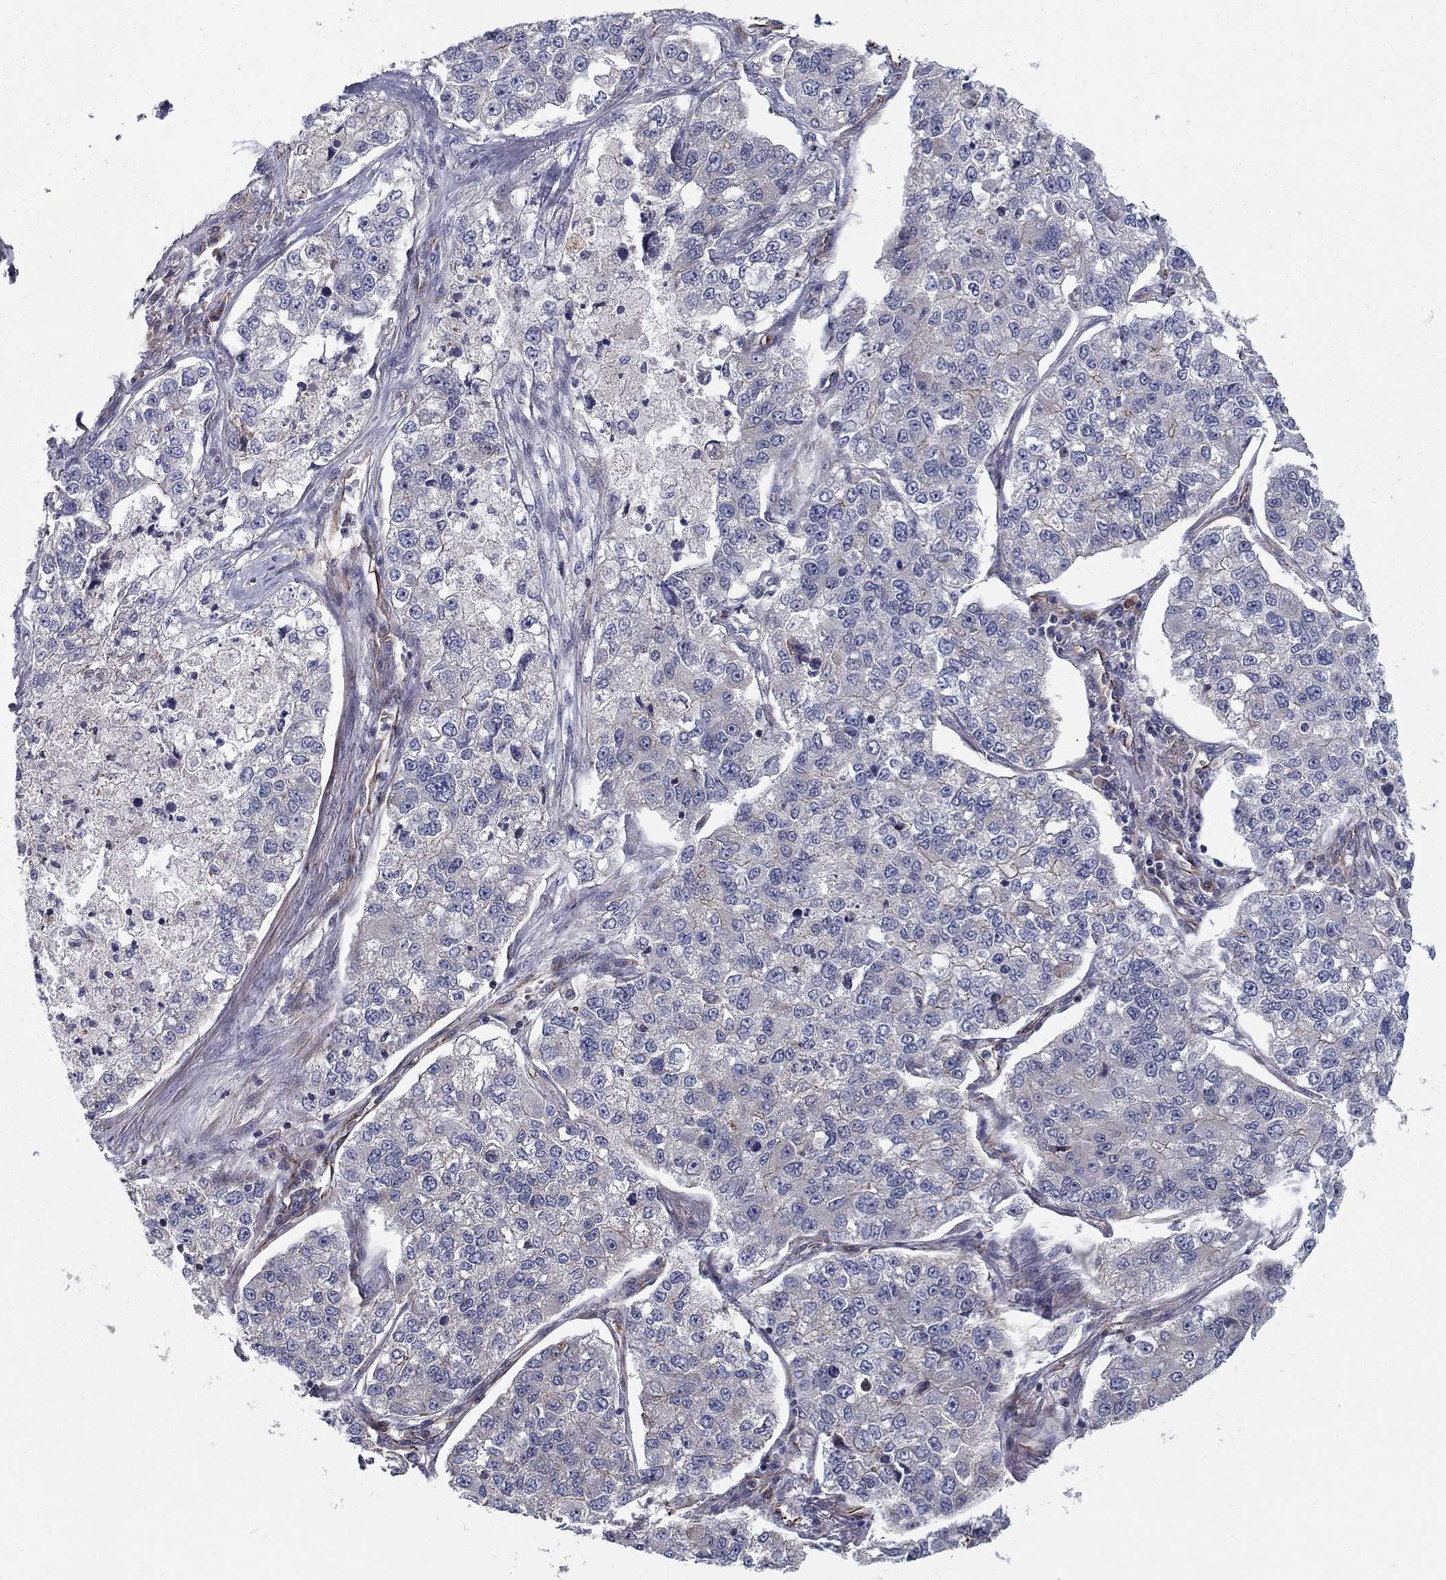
{"staining": {"intensity": "negative", "quantity": "none", "location": "none"}, "tissue": "lung cancer", "cell_type": "Tumor cells", "image_type": "cancer", "snomed": [{"axis": "morphology", "description": "Adenocarcinoma, NOS"}, {"axis": "topography", "description": "Lung"}], "caption": "Tumor cells show no significant staining in lung cancer (adenocarcinoma).", "gene": "CLSTN1", "patient": {"sex": "male", "age": 49}}